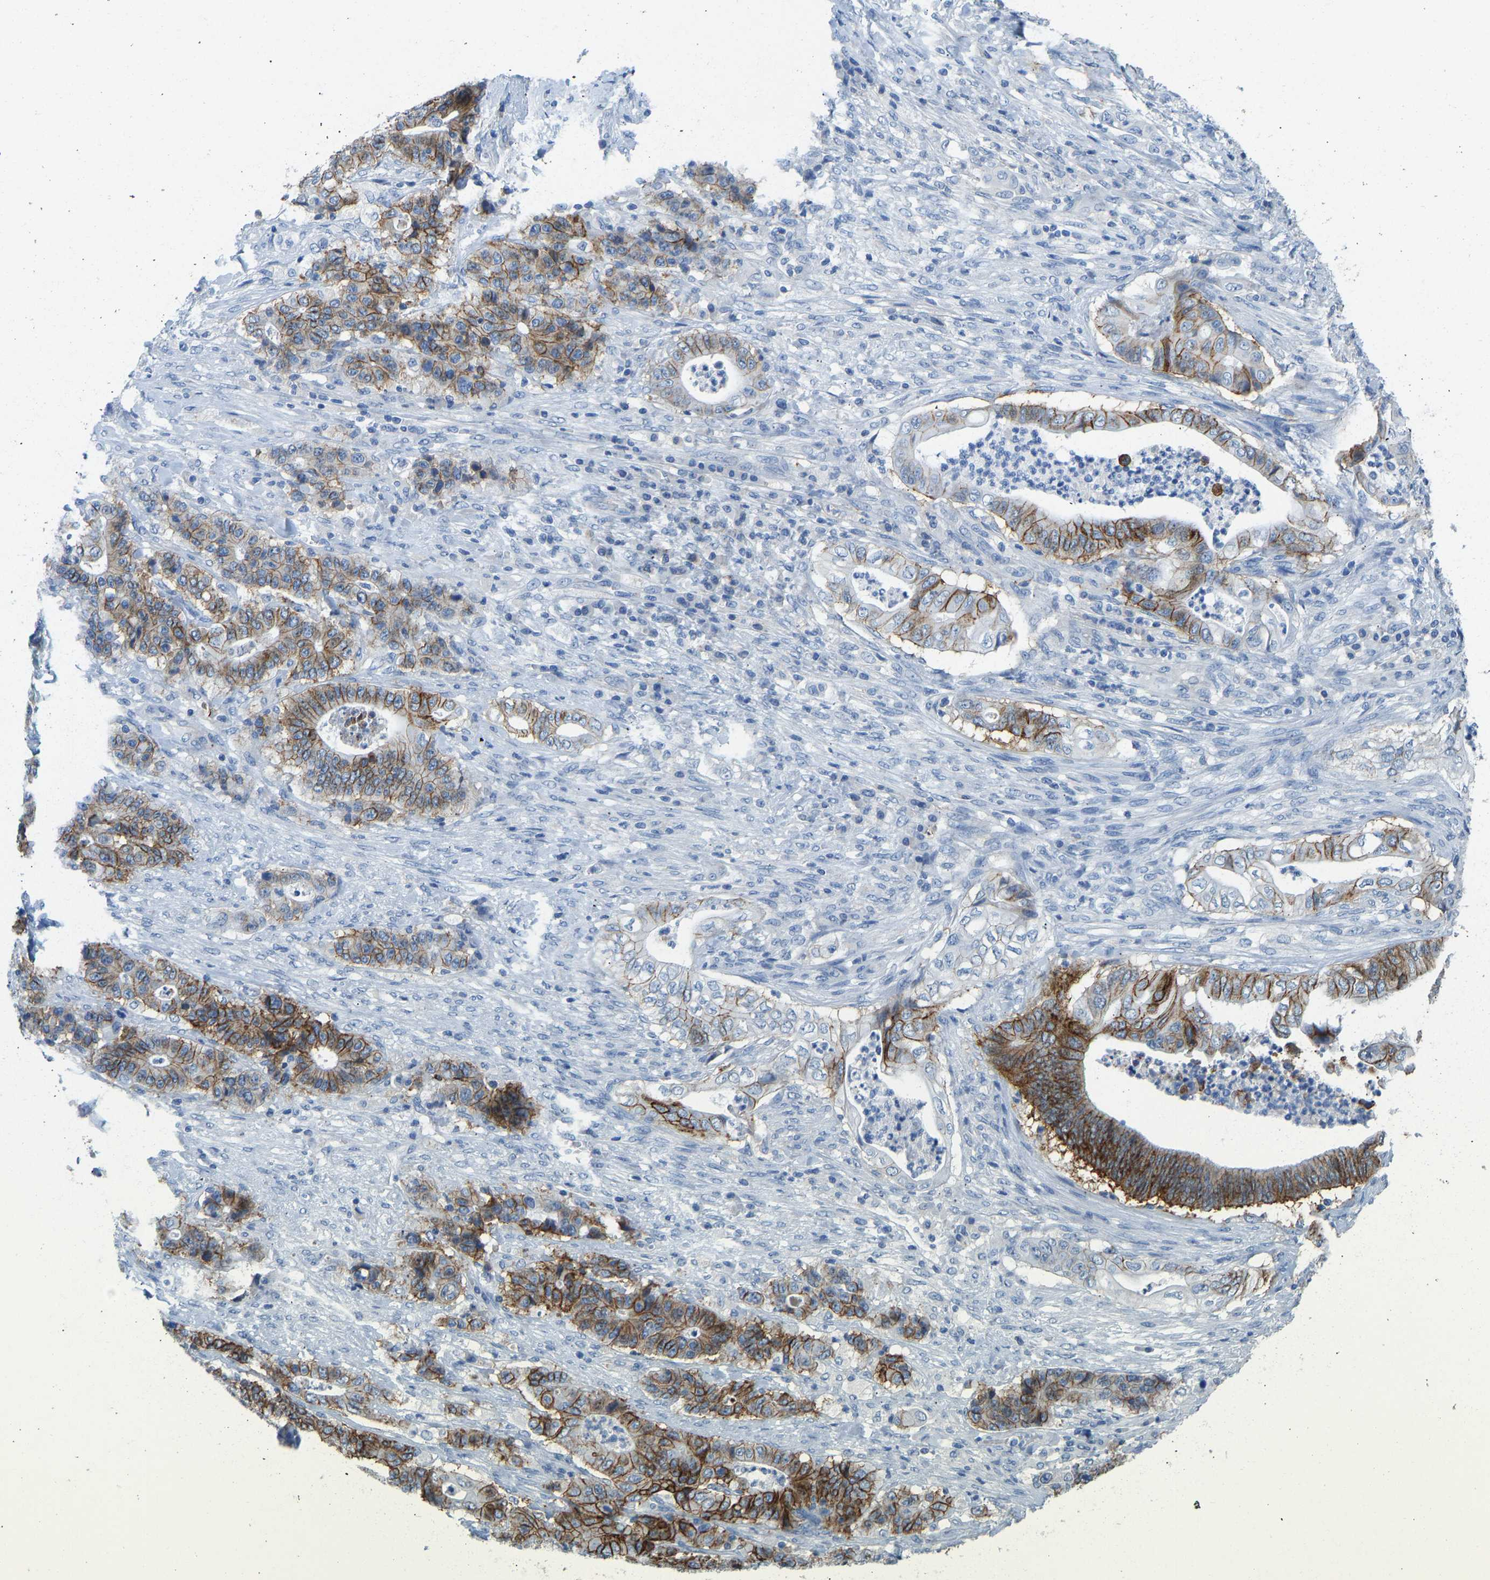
{"staining": {"intensity": "strong", "quantity": "25%-75%", "location": "cytoplasmic/membranous"}, "tissue": "stomach cancer", "cell_type": "Tumor cells", "image_type": "cancer", "snomed": [{"axis": "morphology", "description": "Adenocarcinoma, NOS"}, {"axis": "topography", "description": "Stomach"}], "caption": "About 25%-75% of tumor cells in adenocarcinoma (stomach) display strong cytoplasmic/membranous protein positivity as visualized by brown immunohistochemical staining.", "gene": "ATP1A1", "patient": {"sex": "female", "age": 73}}